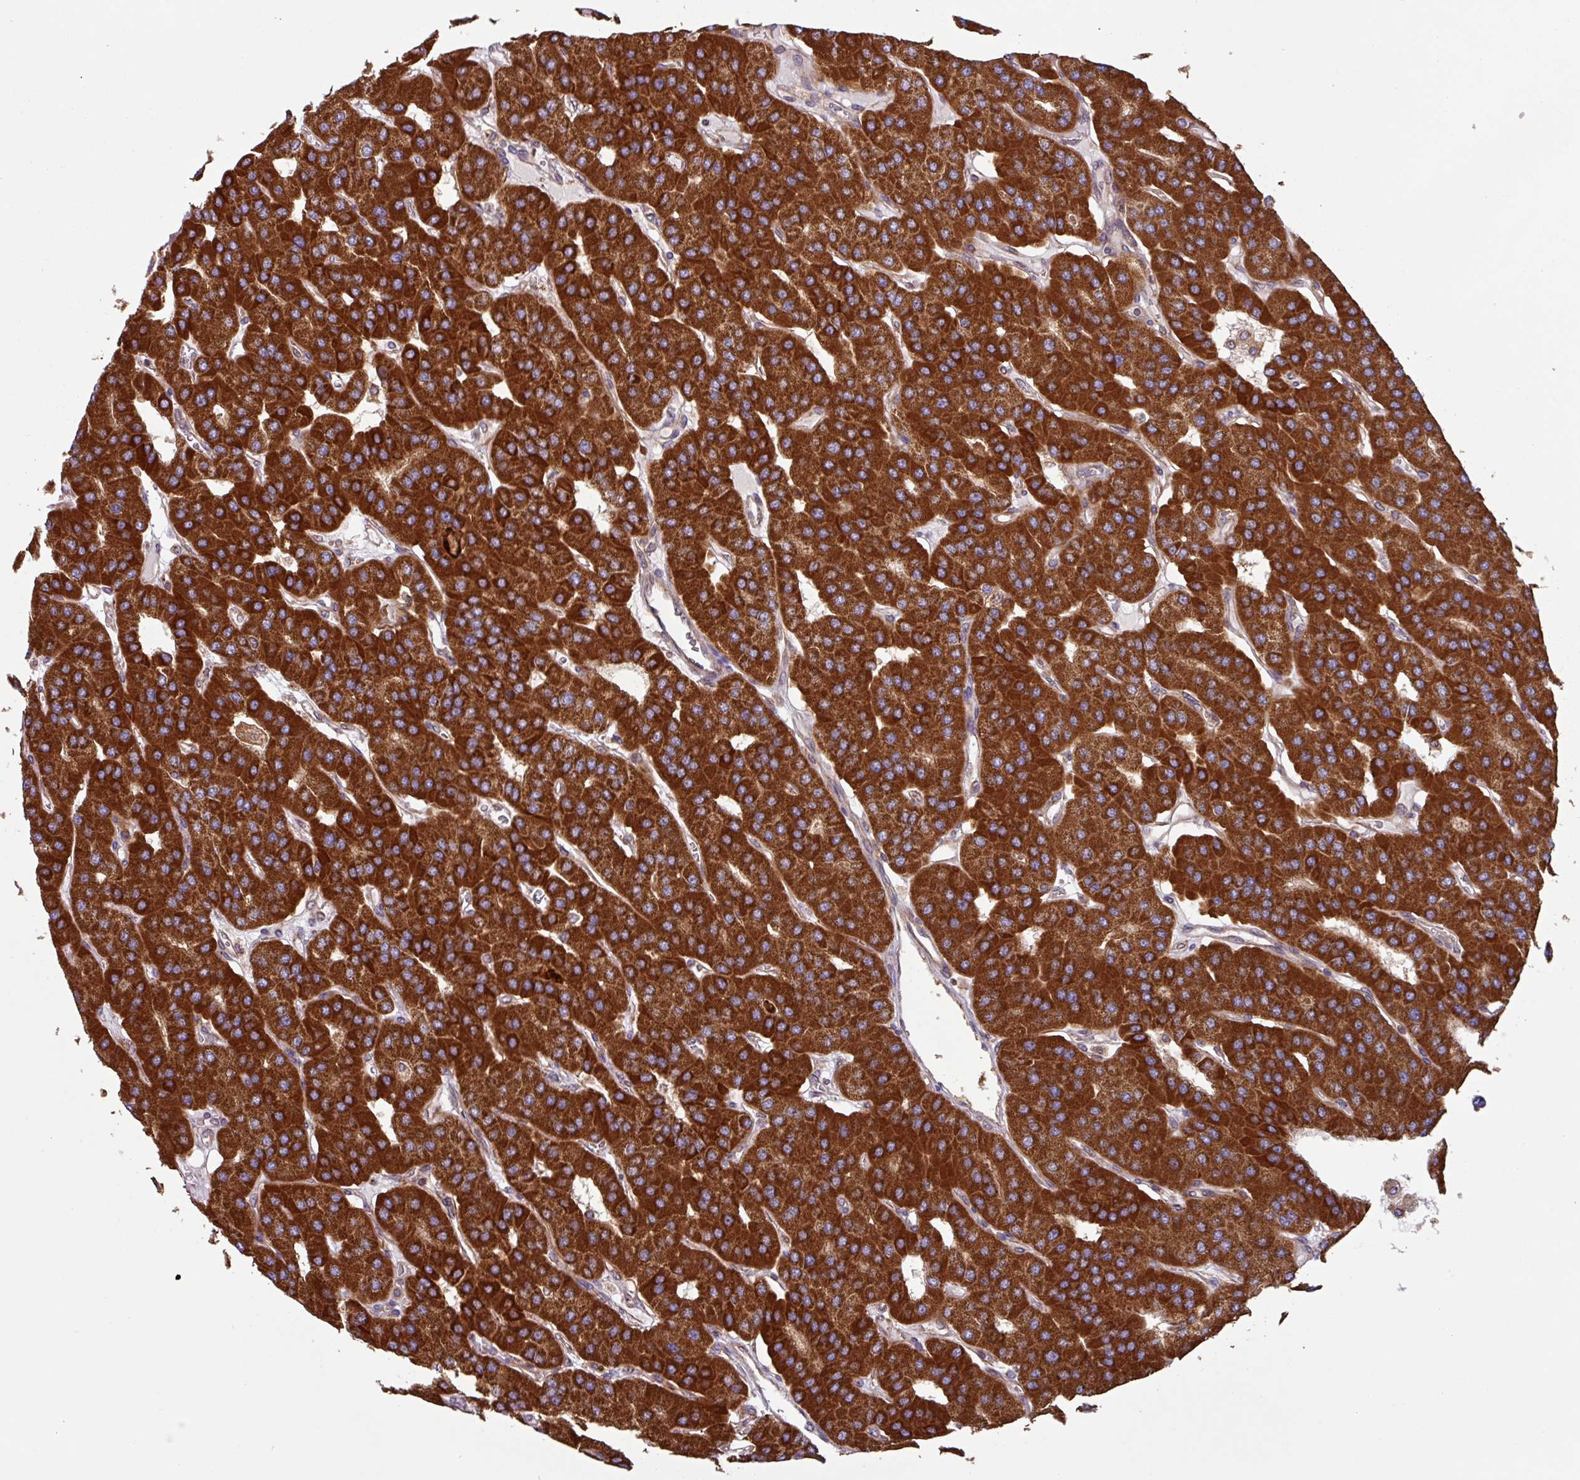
{"staining": {"intensity": "strong", "quantity": ">75%", "location": "cytoplasmic/membranous"}, "tissue": "parathyroid gland", "cell_type": "Glandular cells", "image_type": "normal", "snomed": [{"axis": "morphology", "description": "Normal tissue, NOS"}, {"axis": "morphology", "description": "Adenoma, NOS"}, {"axis": "topography", "description": "Parathyroid gland"}], "caption": "Protein staining by immunohistochemistry demonstrates strong cytoplasmic/membranous staining in approximately >75% of glandular cells in benign parathyroid gland.", "gene": "PLEKHD1", "patient": {"sex": "female", "age": 86}}